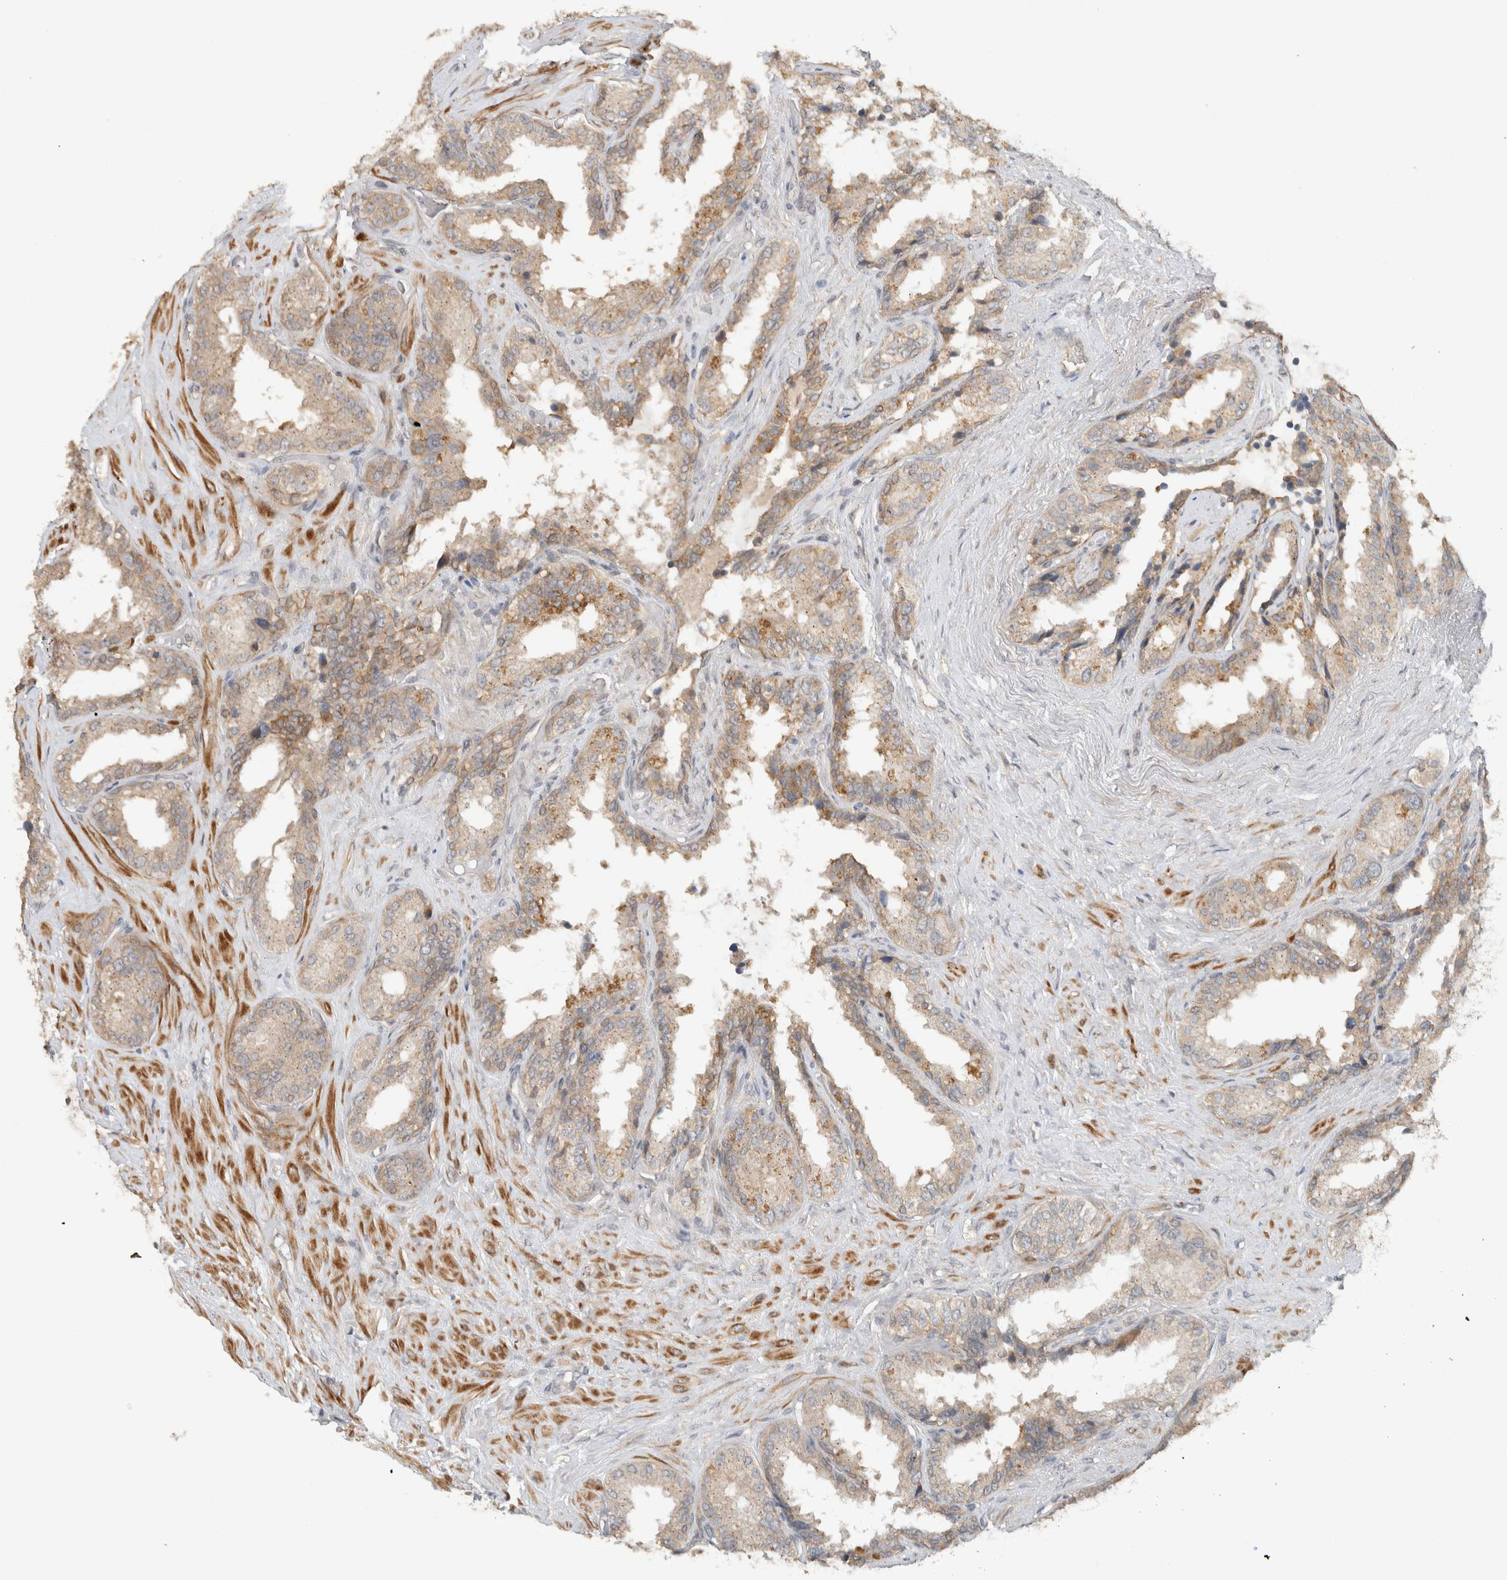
{"staining": {"intensity": "weak", "quantity": "25%-75%", "location": "cytoplasmic/membranous"}, "tissue": "seminal vesicle", "cell_type": "Glandular cells", "image_type": "normal", "snomed": [{"axis": "morphology", "description": "Normal tissue, NOS"}, {"axis": "topography", "description": "Seminal veicle"}], "caption": "Seminal vesicle was stained to show a protein in brown. There is low levels of weak cytoplasmic/membranous staining in about 25%-75% of glandular cells.", "gene": "ERCC6L2", "patient": {"sex": "male", "age": 80}}